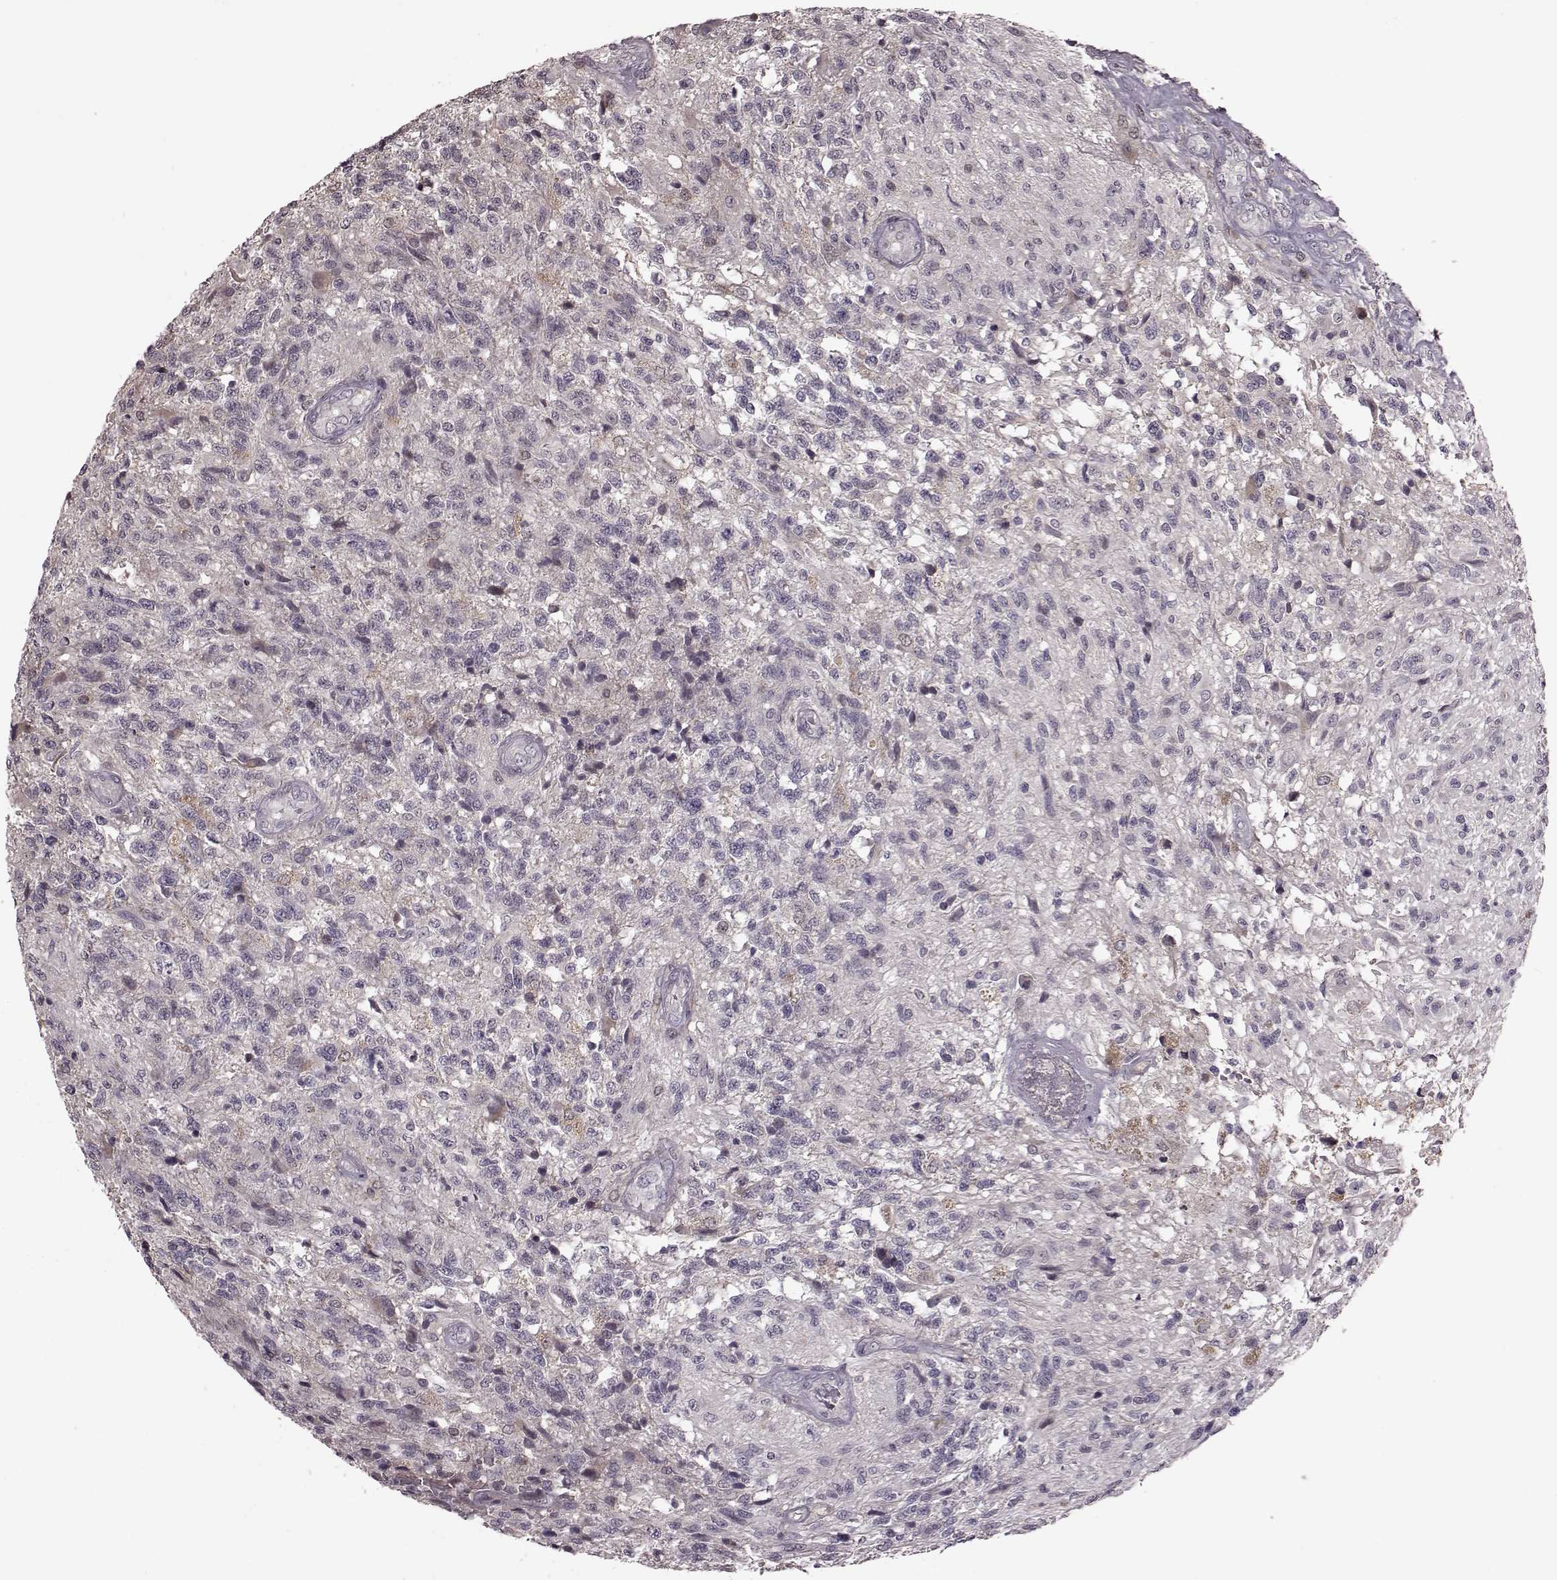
{"staining": {"intensity": "negative", "quantity": "none", "location": "none"}, "tissue": "glioma", "cell_type": "Tumor cells", "image_type": "cancer", "snomed": [{"axis": "morphology", "description": "Glioma, malignant, High grade"}, {"axis": "topography", "description": "Brain"}], "caption": "Malignant high-grade glioma was stained to show a protein in brown. There is no significant expression in tumor cells.", "gene": "NRL", "patient": {"sex": "male", "age": 56}}